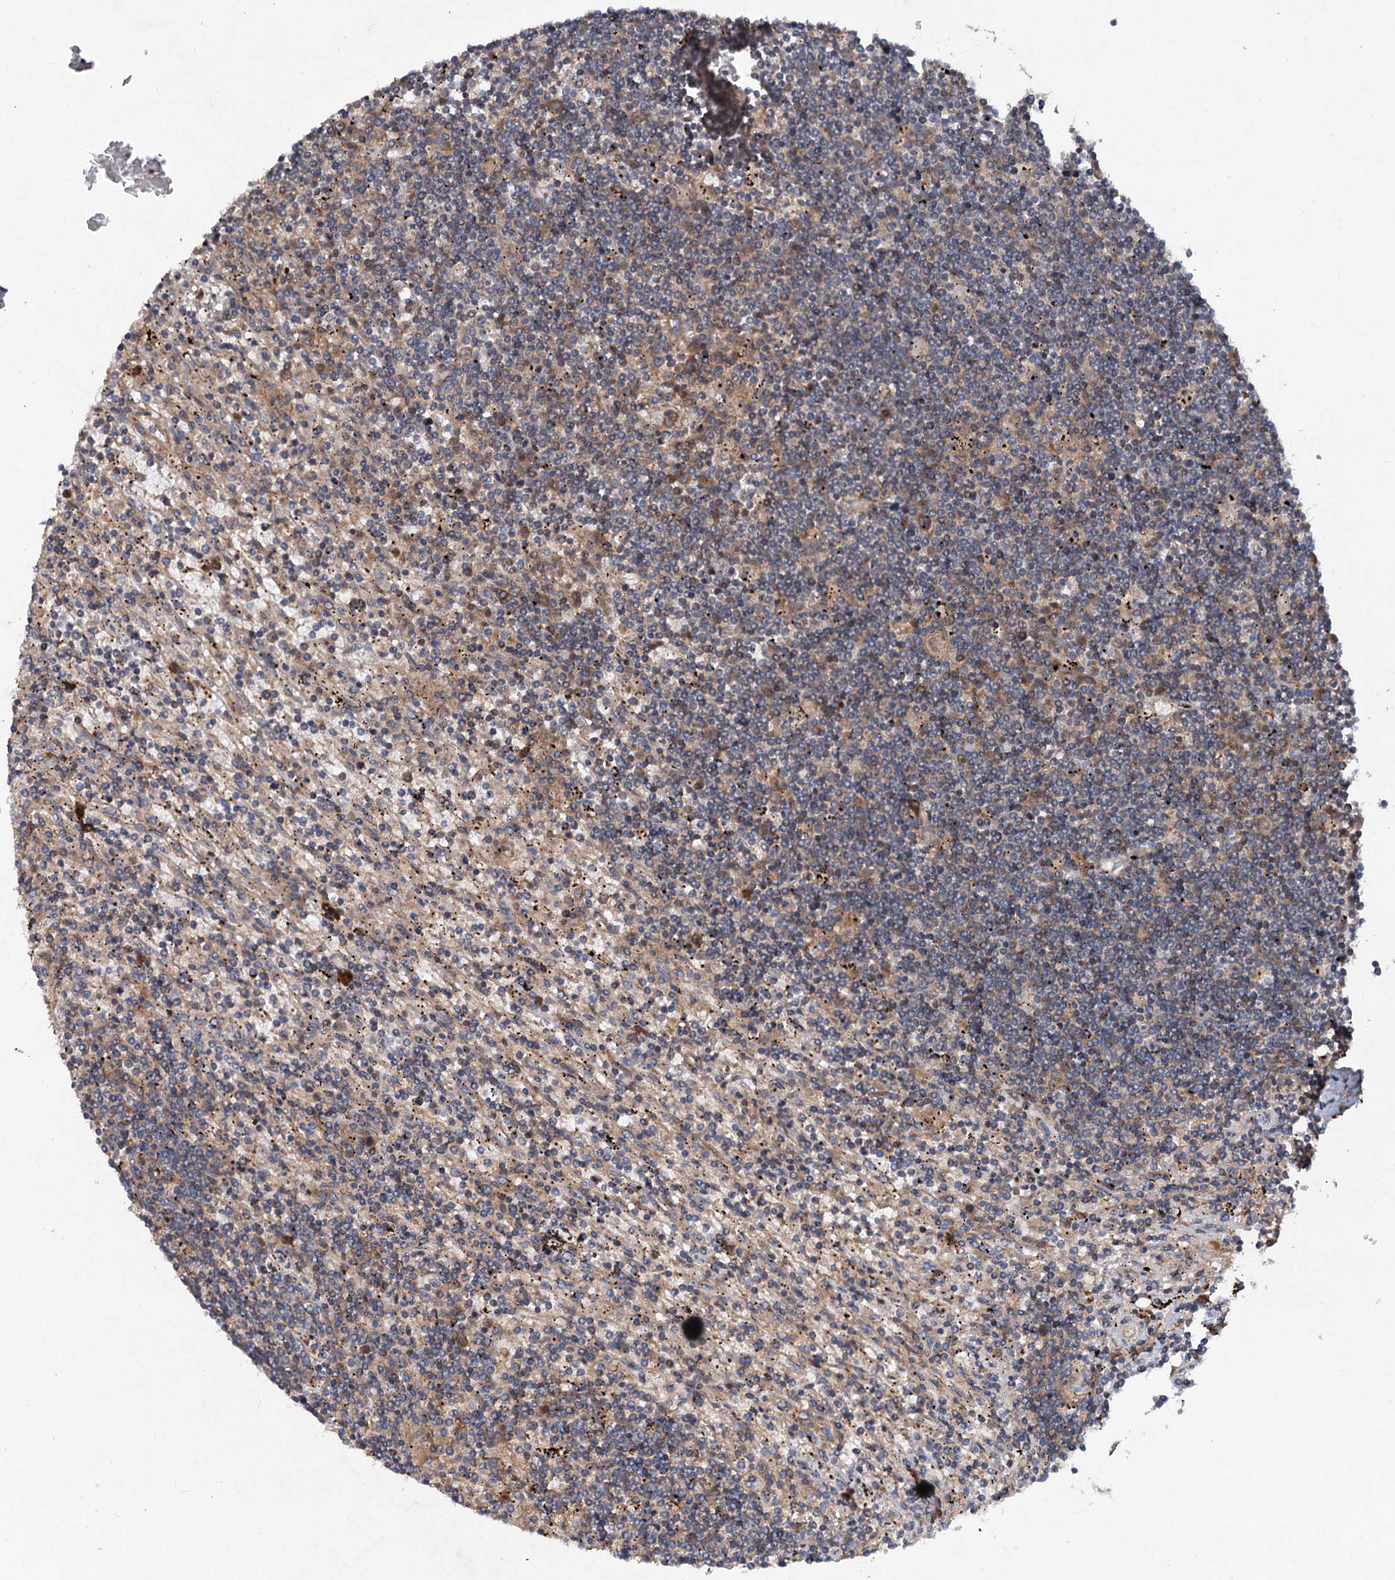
{"staining": {"intensity": "weak", "quantity": "25%-75%", "location": "cytoplasmic/membranous"}, "tissue": "lymphoma", "cell_type": "Tumor cells", "image_type": "cancer", "snomed": [{"axis": "morphology", "description": "Malignant lymphoma, non-Hodgkin's type, Low grade"}, {"axis": "topography", "description": "Spleen"}], "caption": "Protein staining by immunohistochemistry (IHC) shows weak cytoplasmic/membranous expression in about 25%-75% of tumor cells in lymphoma.", "gene": "ALKBH7", "patient": {"sex": "male", "age": 76}}